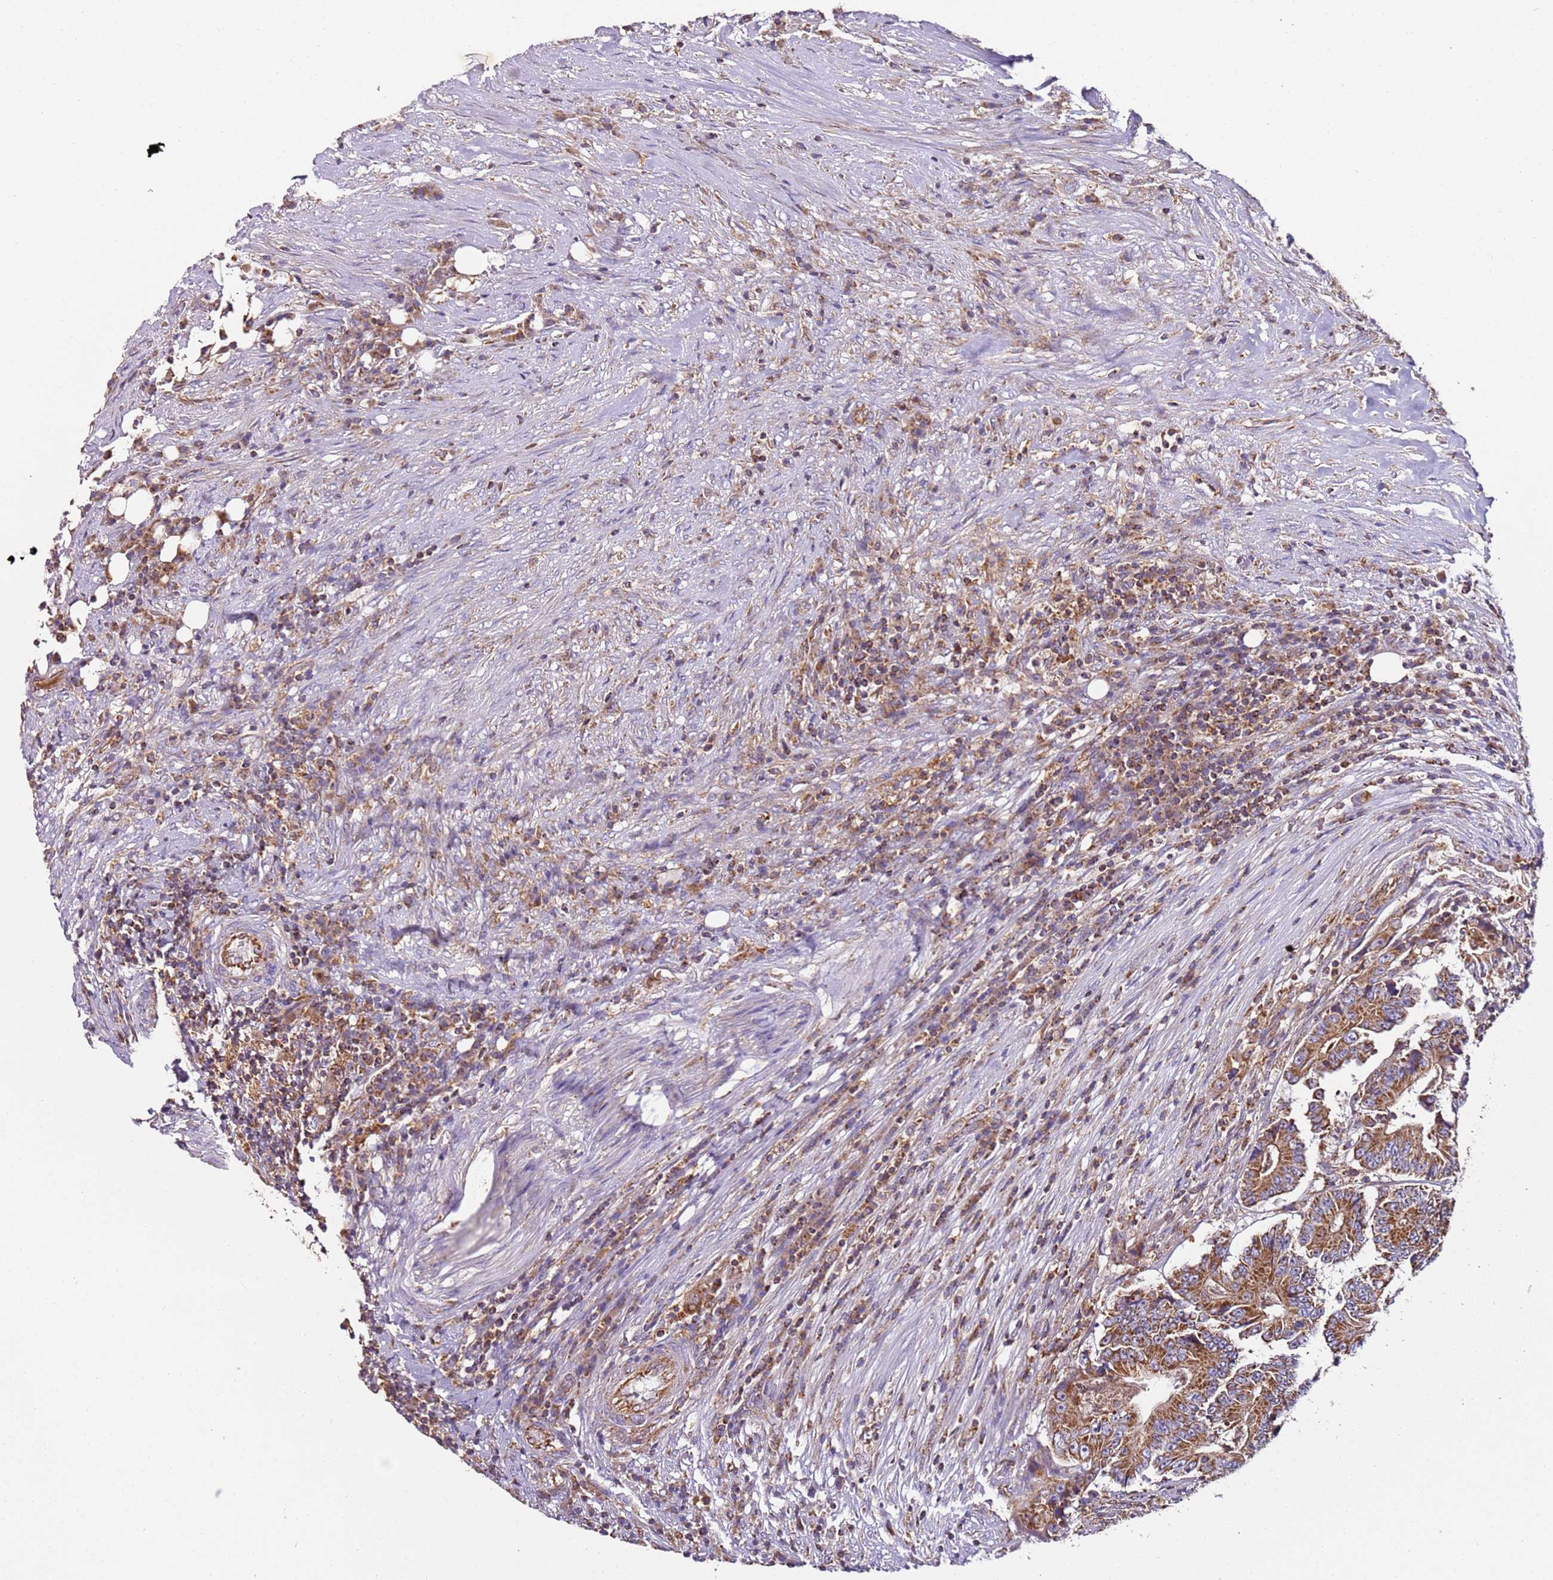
{"staining": {"intensity": "moderate", "quantity": ">75%", "location": "cytoplasmic/membranous"}, "tissue": "colorectal cancer", "cell_type": "Tumor cells", "image_type": "cancer", "snomed": [{"axis": "morphology", "description": "Adenocarcinoma, NOS"}, {"axis": "topography", "description": "Colon"}], "caption": "Approximately >75% of tumor cells in human colorectal adenocarcinoma demonstrate moderate cytoplasmic/membranous protein positivity as visualized by brown immunohistochemical staining.", "gene": "RMND5A", "patient": {"sex": "male", "age": 83}}